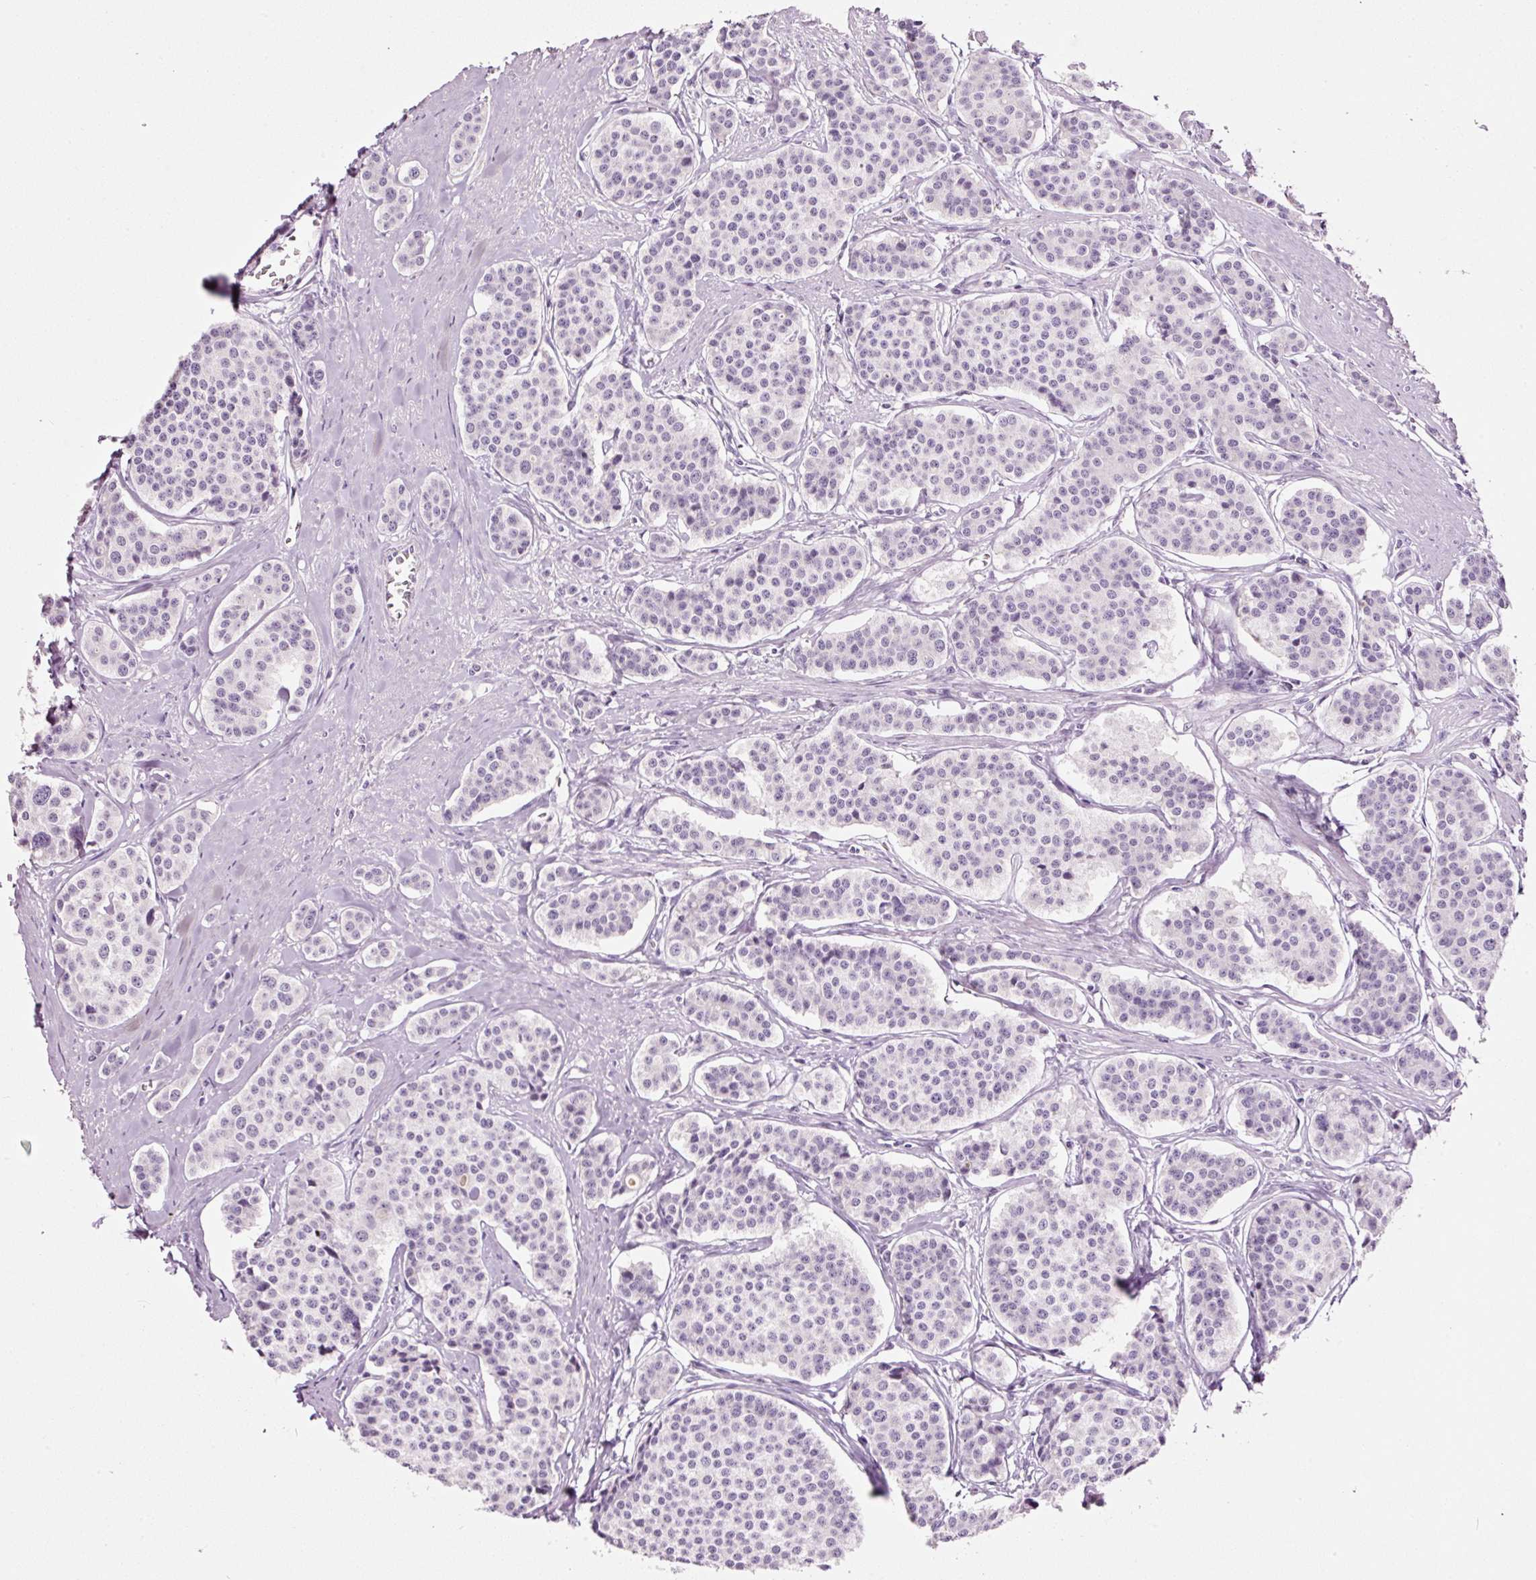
{"staining": {"intensity": "negative", "quantity": "none", "location": "none"}, "tissue": "carcinoid", "cell_type": "Tumor cells", "image_type": "cancer", "snomed": [{"axis": "morphology", "description": "Carcinoid, malignant, NOS"}, {"axis": "topography", "description": "Small intestine"}], "caption": "Image shows no significant protein positivity in tumor cells of carcinoid.", "gene": "GCG", "patient": {"sex": "male", "age": 60}}